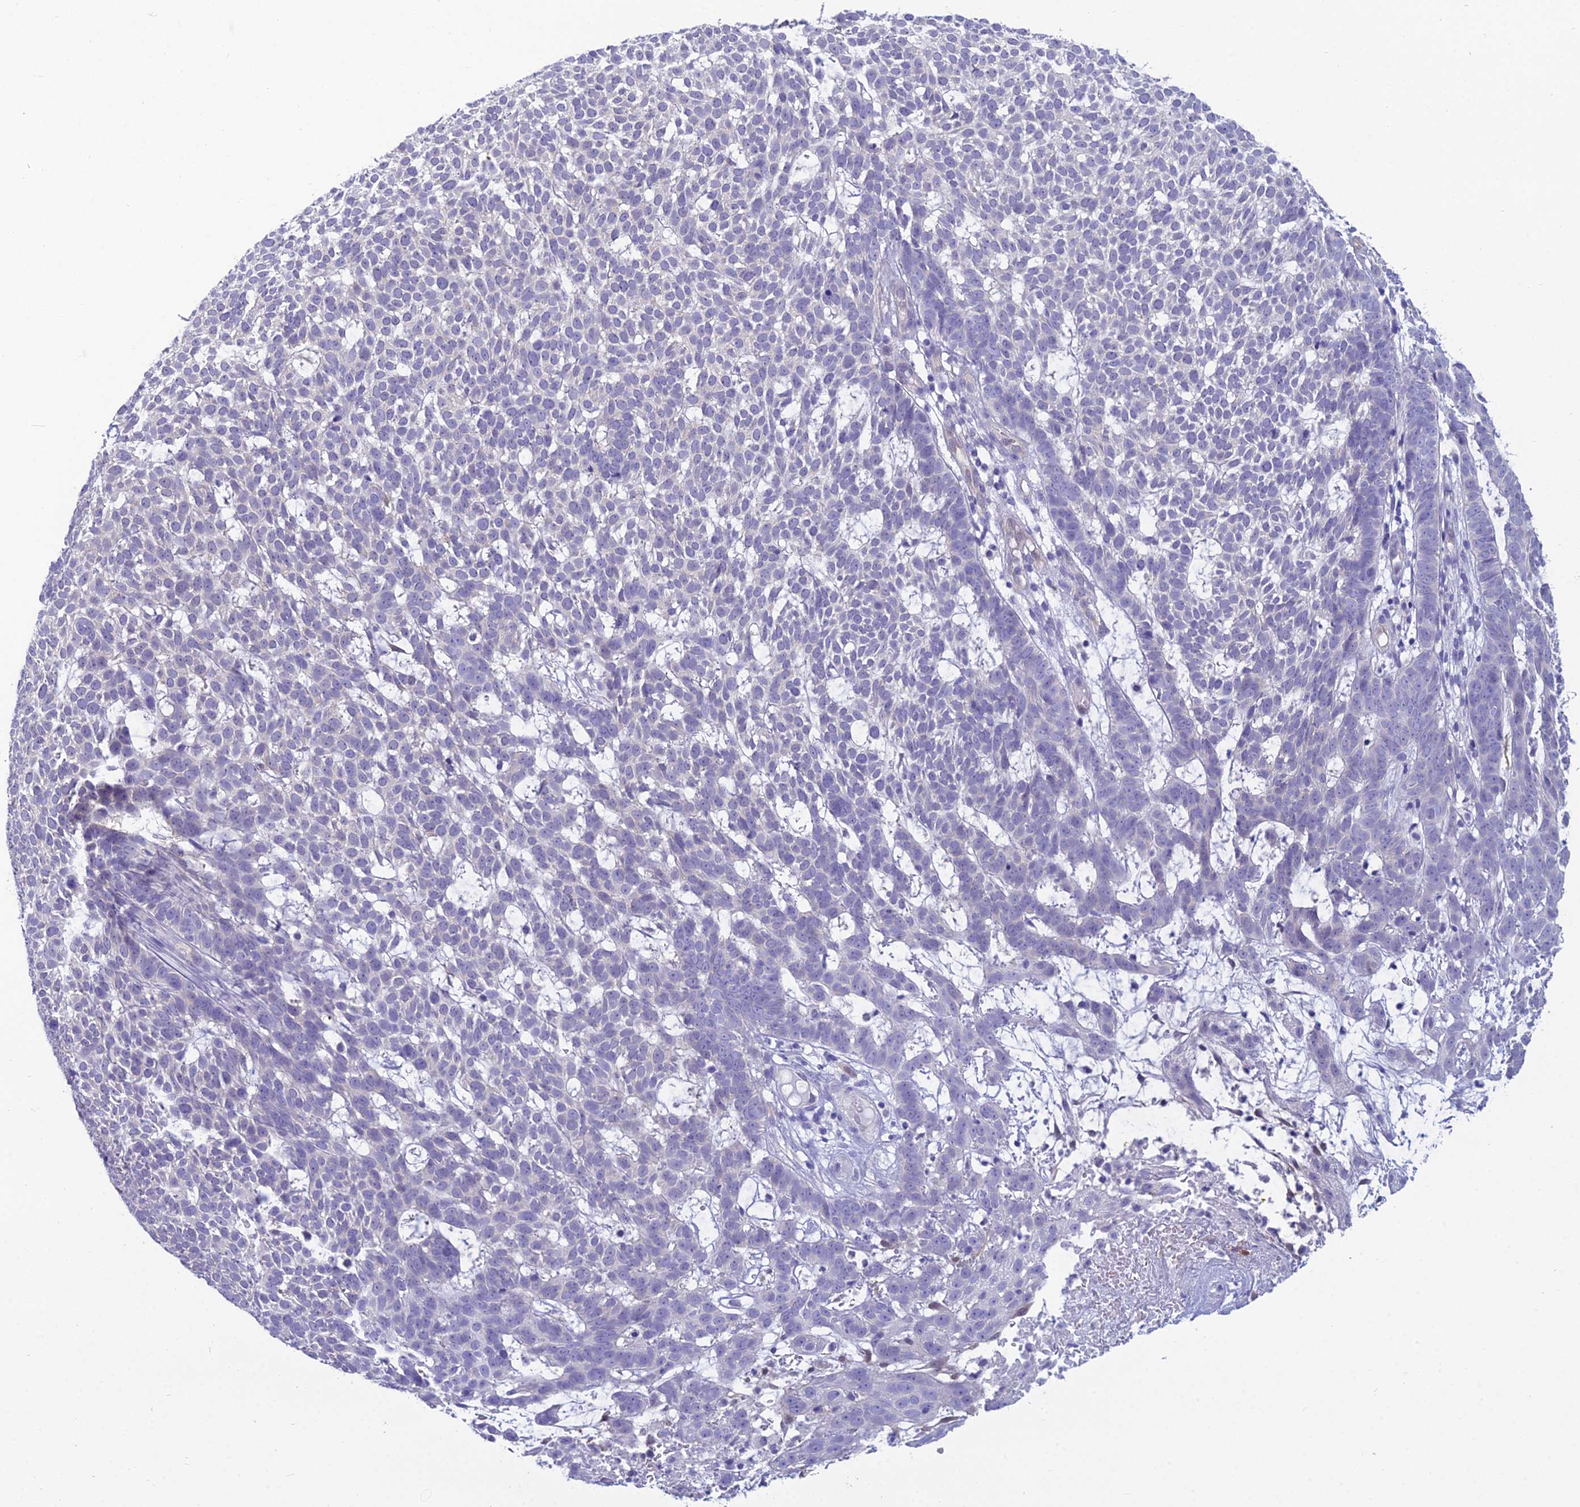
{"staining": {"intensity": "negative", "quantity": "none", "location": "none"}, "tissue": "skin cancer", "cell_type": "Tumor cells", "image_type": "cancer", "snomed": [{"axis": "morphology", "description": "Basal cell carcinoma"}, {"axis": "topography", "description": "Skin"}], "caption": "DAB immunohistochemical staining of basal cell carcinoma (skin) demonstrates no significant positivity in tumor cells.", "gene": "GNPNAT1", "patient": {"sex": "female", "age": 78}}